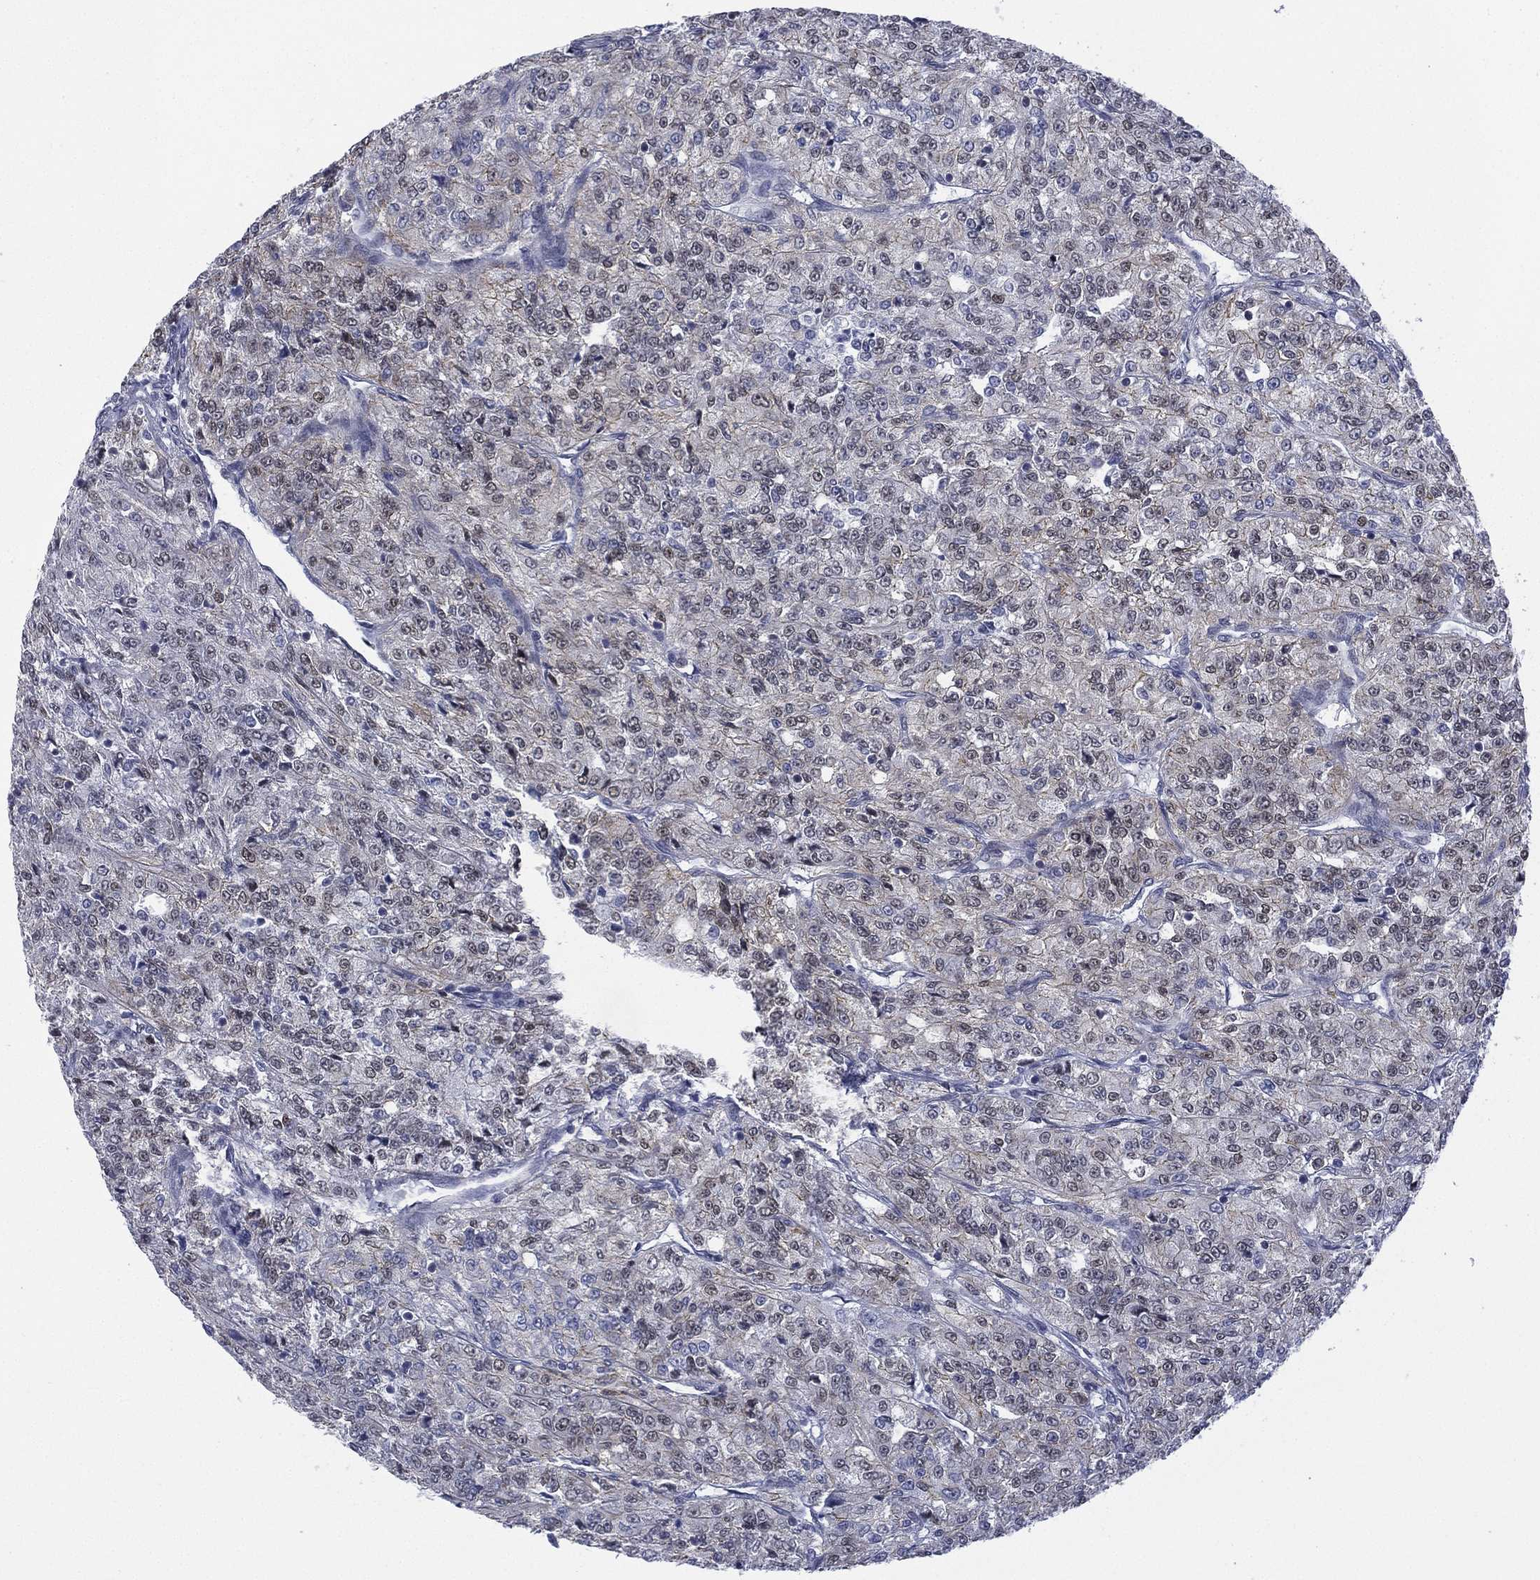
{"staining": {"intensity": "negative", "quantity": "none", "location": "none"}, "tissue": "renal cancer", "cell_type": "Tumor cells", "image_type": "cancer", "snomed": [{"axis": "morphology", "description": "Adenocarcinoma, NOS"}, {"axis": "topography", "description": "Kidney"}], "caption": "IHC micrograph of renal cancer stained for a protein (brown), which shows no expression in tumor cells. (DAB (3,3'-diaminobenzidine) immunohistochemistry (IHC) visualized using brightfield microscopy, high magnification).", "gene": "ZNF711", "patient": {"sex": "female", "age": 63}}